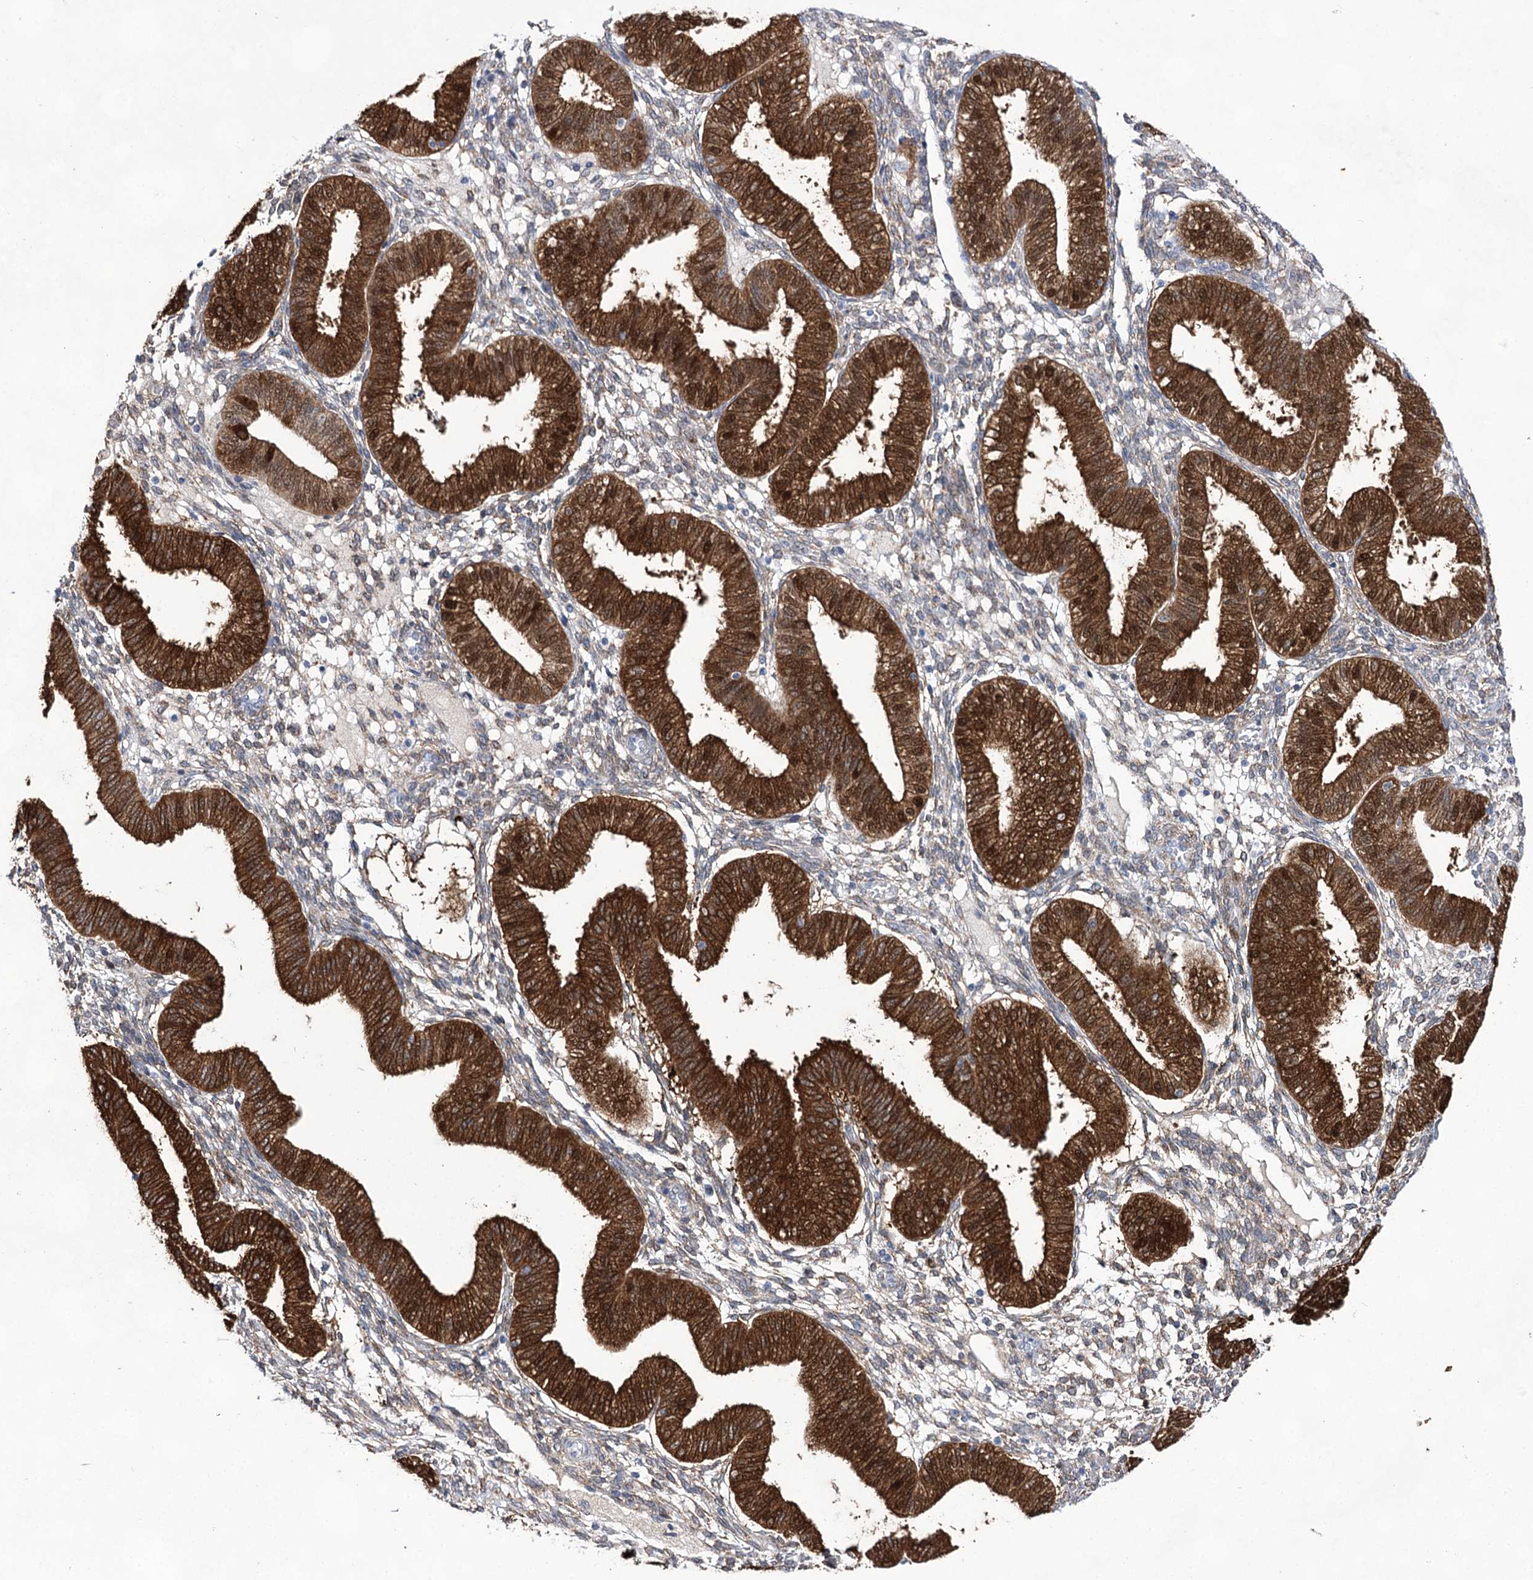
{"staining": {"intensity": "weak", "quantity": "25%-75%", "location": "cytoplasmic/membranous"}, "tissue": "endometrium", "cell_type": "Cells in endometrial stroma", "image_type": "normal", "snomed": [{"axis": "morphology", "description": "Normal tissue, NOS"}, {"axis": "topography", "description": "Endometrium"}], "caption": "Immunohistochemical staining of unremarkable human endometrium exhibits weak cytoplasmic/membranous protein positivity in about 25%-75% of cells in endometrial stroma.", "gene": "UGDH", "patient": {"sex": "female", "age": 39}}